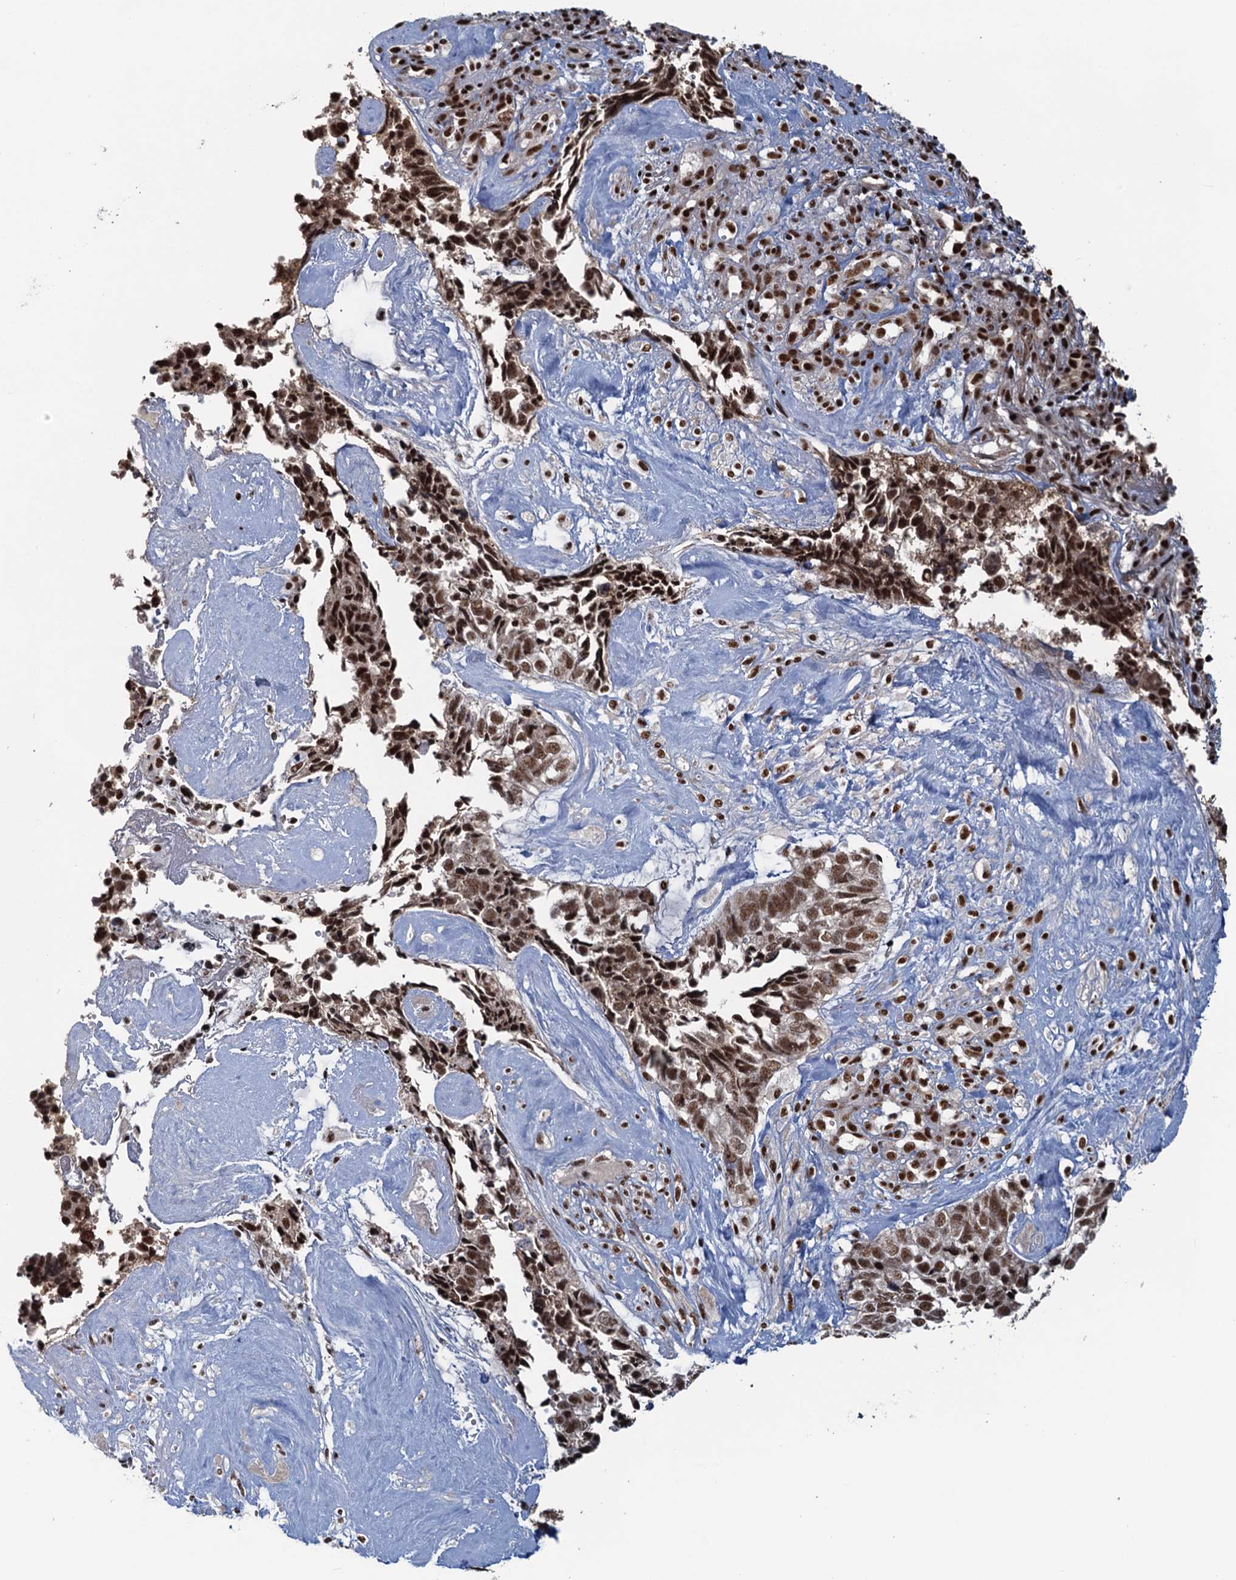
{"staining": {"intensity": "strong", "quantity": ">75%", "location": "nuclear"}, "tissue": "cervical cancer", "cell_type": "Tumor cells", "image_type": "cancer", "snomed": [{"axis": "morphology", "description": "Squamous cell carcinoma, NOS"}, {"axis": "topography", "description": "Cervix"}], "caption": "Protein analysis of cervical cancer tissue displays strong nuclear positivity in approximately >75% of tumor cells. The staining was performed using DAB (3,3'-diaminobenzidine), with brown indicating positive protein expression. Nuclei are stained blue with hematoxylin.", "gene": "ZC3H18", "patient": {"sex": "female", "age": 63}}